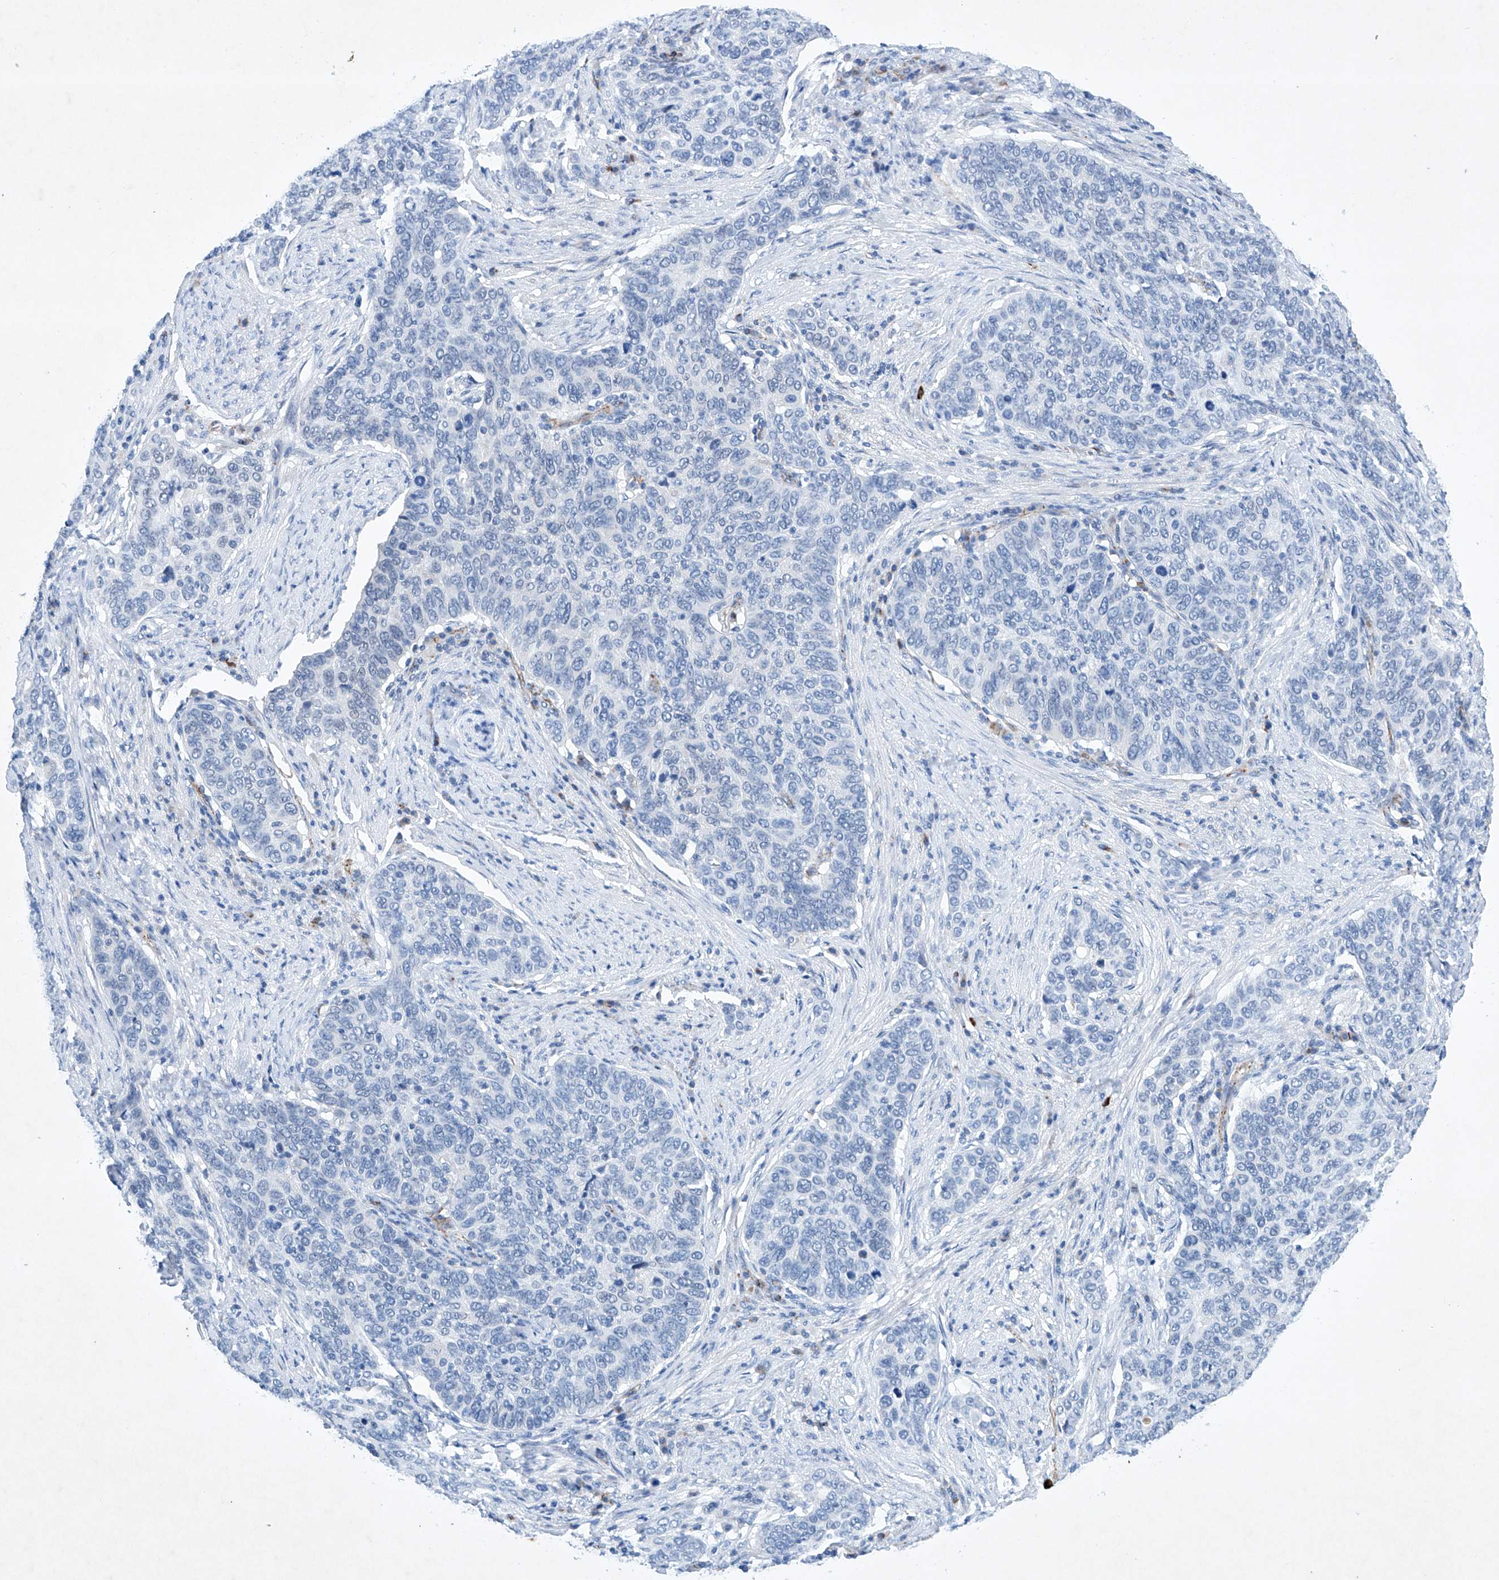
{"staining": {"intensity": "negative", "quantity": "none", "location": "none"}, "tissue": "cervical cancer", "cell_type": "Tumor cells", "image_type": "cancer", "snomed": [{"axis": "morphology", "description": "Squamous cell carcinoma, NOS"}, {"axis": "topography", "description": "Cervix"}], "caption": "Human squamous cell carcinoma (cervical) stained for a protein using IHC reveals no expression in tumor cells.", "gene": "ETV7", "patient": {"sex": "female", "age": 60}}